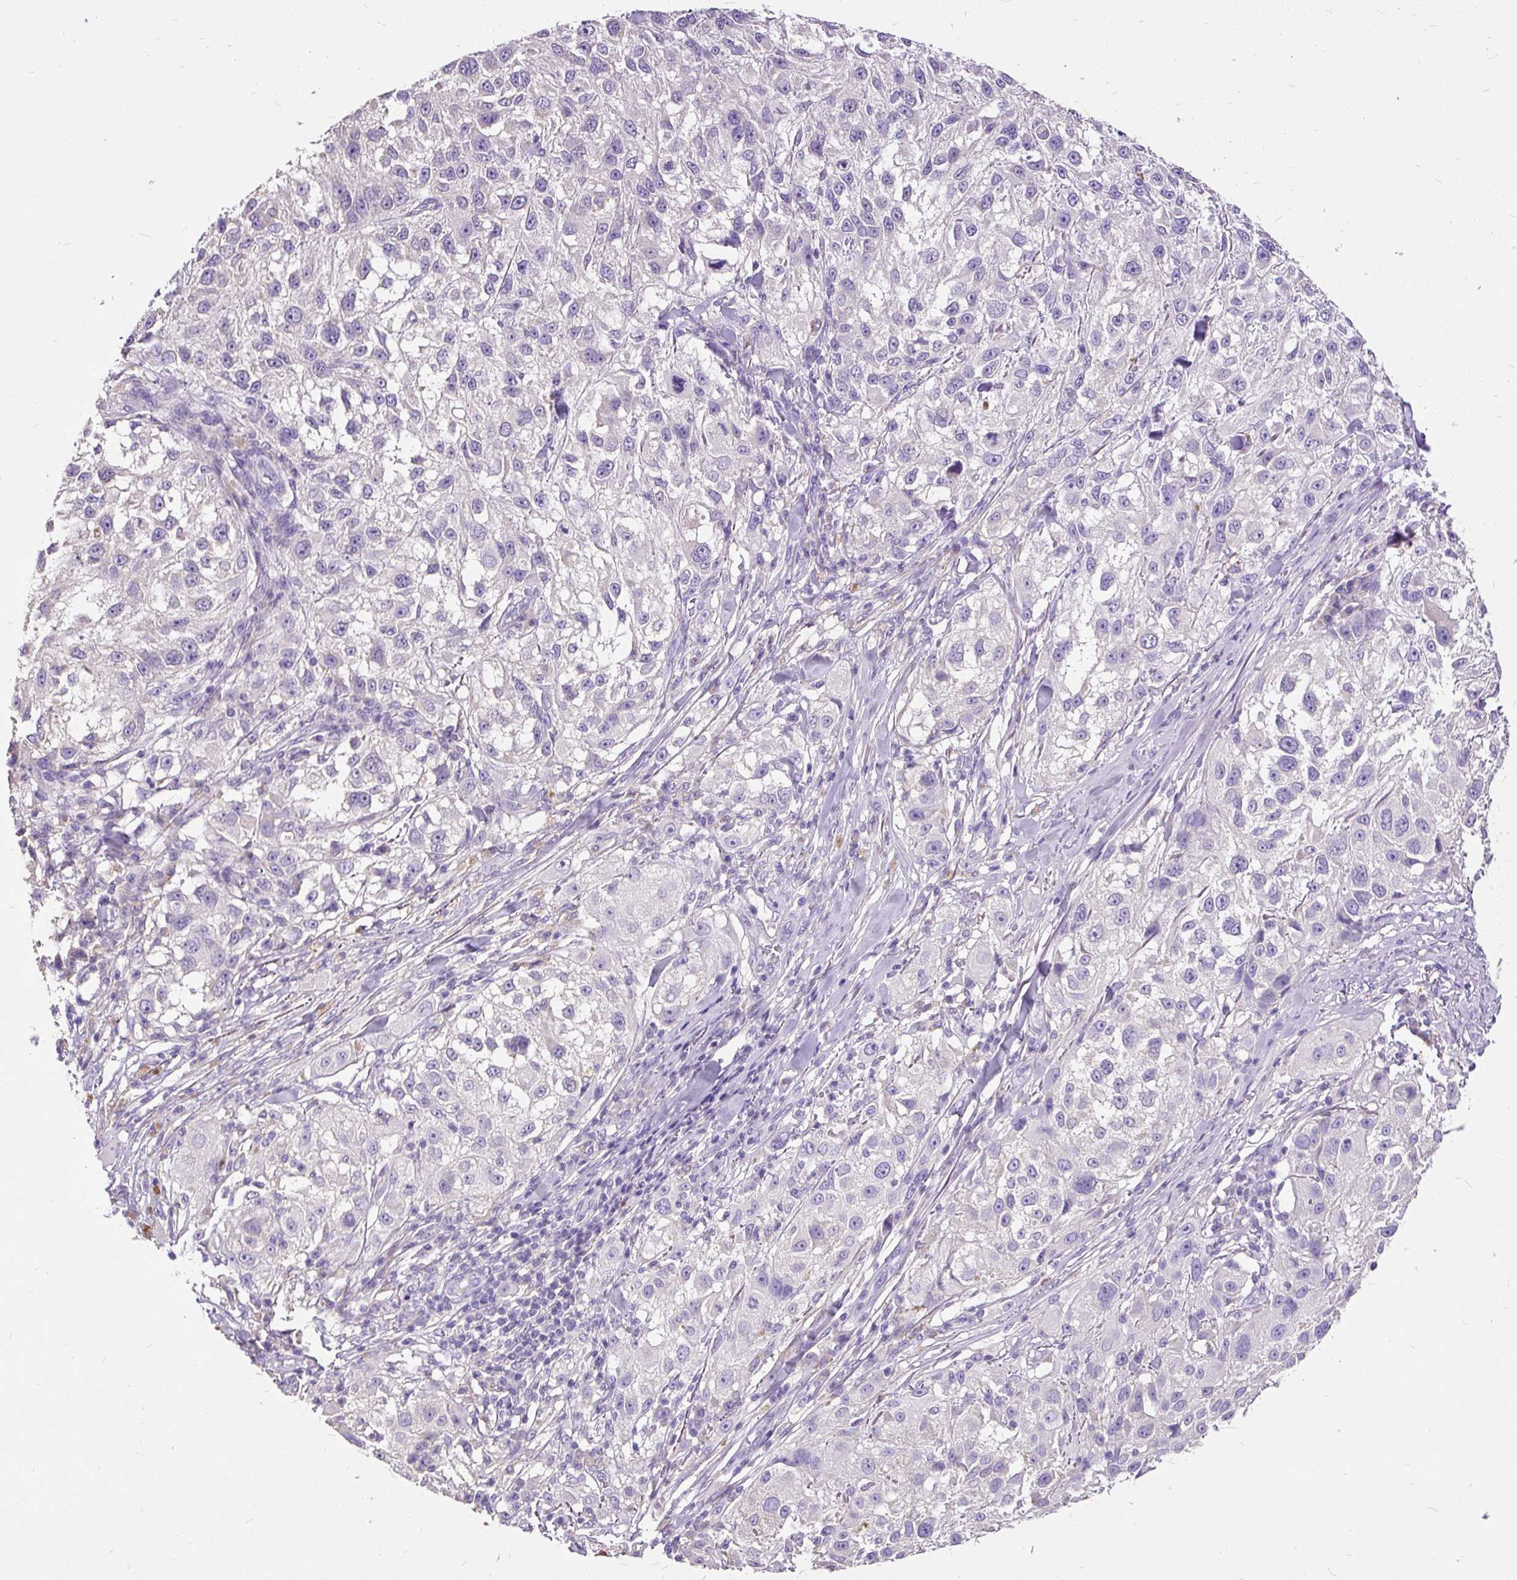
{"staining": {"intensity": "negative", "quantity": "none", "location": "none"}, "tissue": "melanoma", "cell_type": "Tumor cells", "image_type": "cancer", "snomed": [{"axis": "morphology", "description": "Necrosis, NOS"}, {"axis": "morphology", "description": "Malignant melanoma, NOS"}, {"axis": "topography", "description": "Skin"}], "caption": "This micrograph is of malignant melanoma stained with IHC to label a protein in brown with the nuclei are counter-stained blue. There is no staining in tumor cells. The staining was performed using DAB (3,3'-diaminobenzidine) to visualize the protein expression in brown, while the nuclei were stained in blue with hematoxylin (Magnification: 20x).", "gene": "GBX1", "patient": {"sex": "female", "age": 87}}